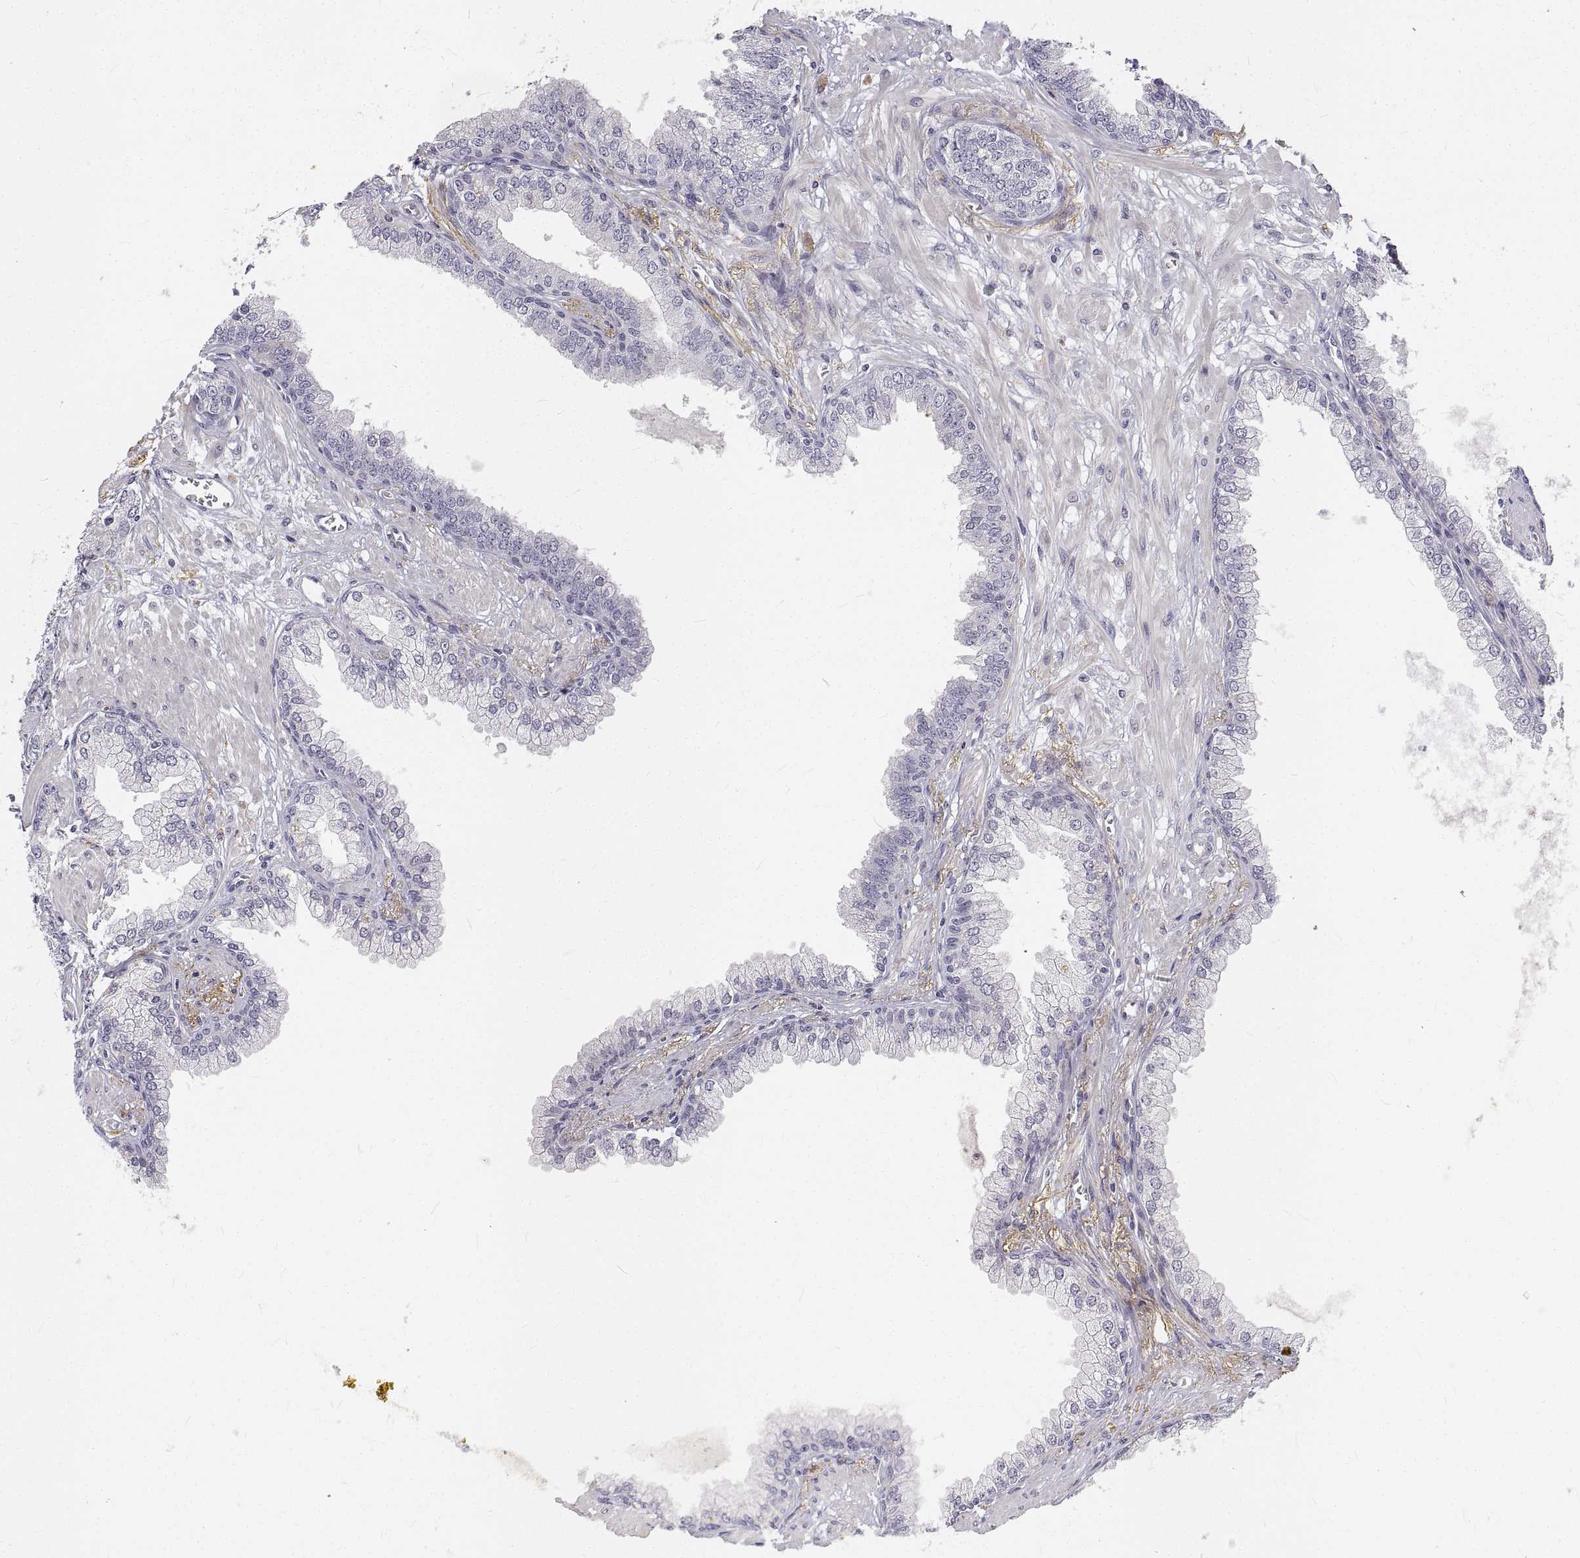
{"staining": {"intensity": "negative", "quantity": "none", "location": "none"}, "tissue": "prostate cancer", "cell_type": "Tumor cells", "image_type": "cancer", "snomed": [{"axis": "morphology", "description": "Adenocarcinoma, Low grade"}, {"axis": "topography", "description": "Prostate"}], "caption": "This is a photomicrograph of IHC staining of prostate low-grade adenocarcinoma, which shows no positivity in tumor cells. The staining was performed using DAB to visualize the protein expression in brown, while the nuclei were stained in blue with hematoxylin (Magnification: 20x).", "gene": "ANO2", "patient": {"sex": "male", "age": 64}}